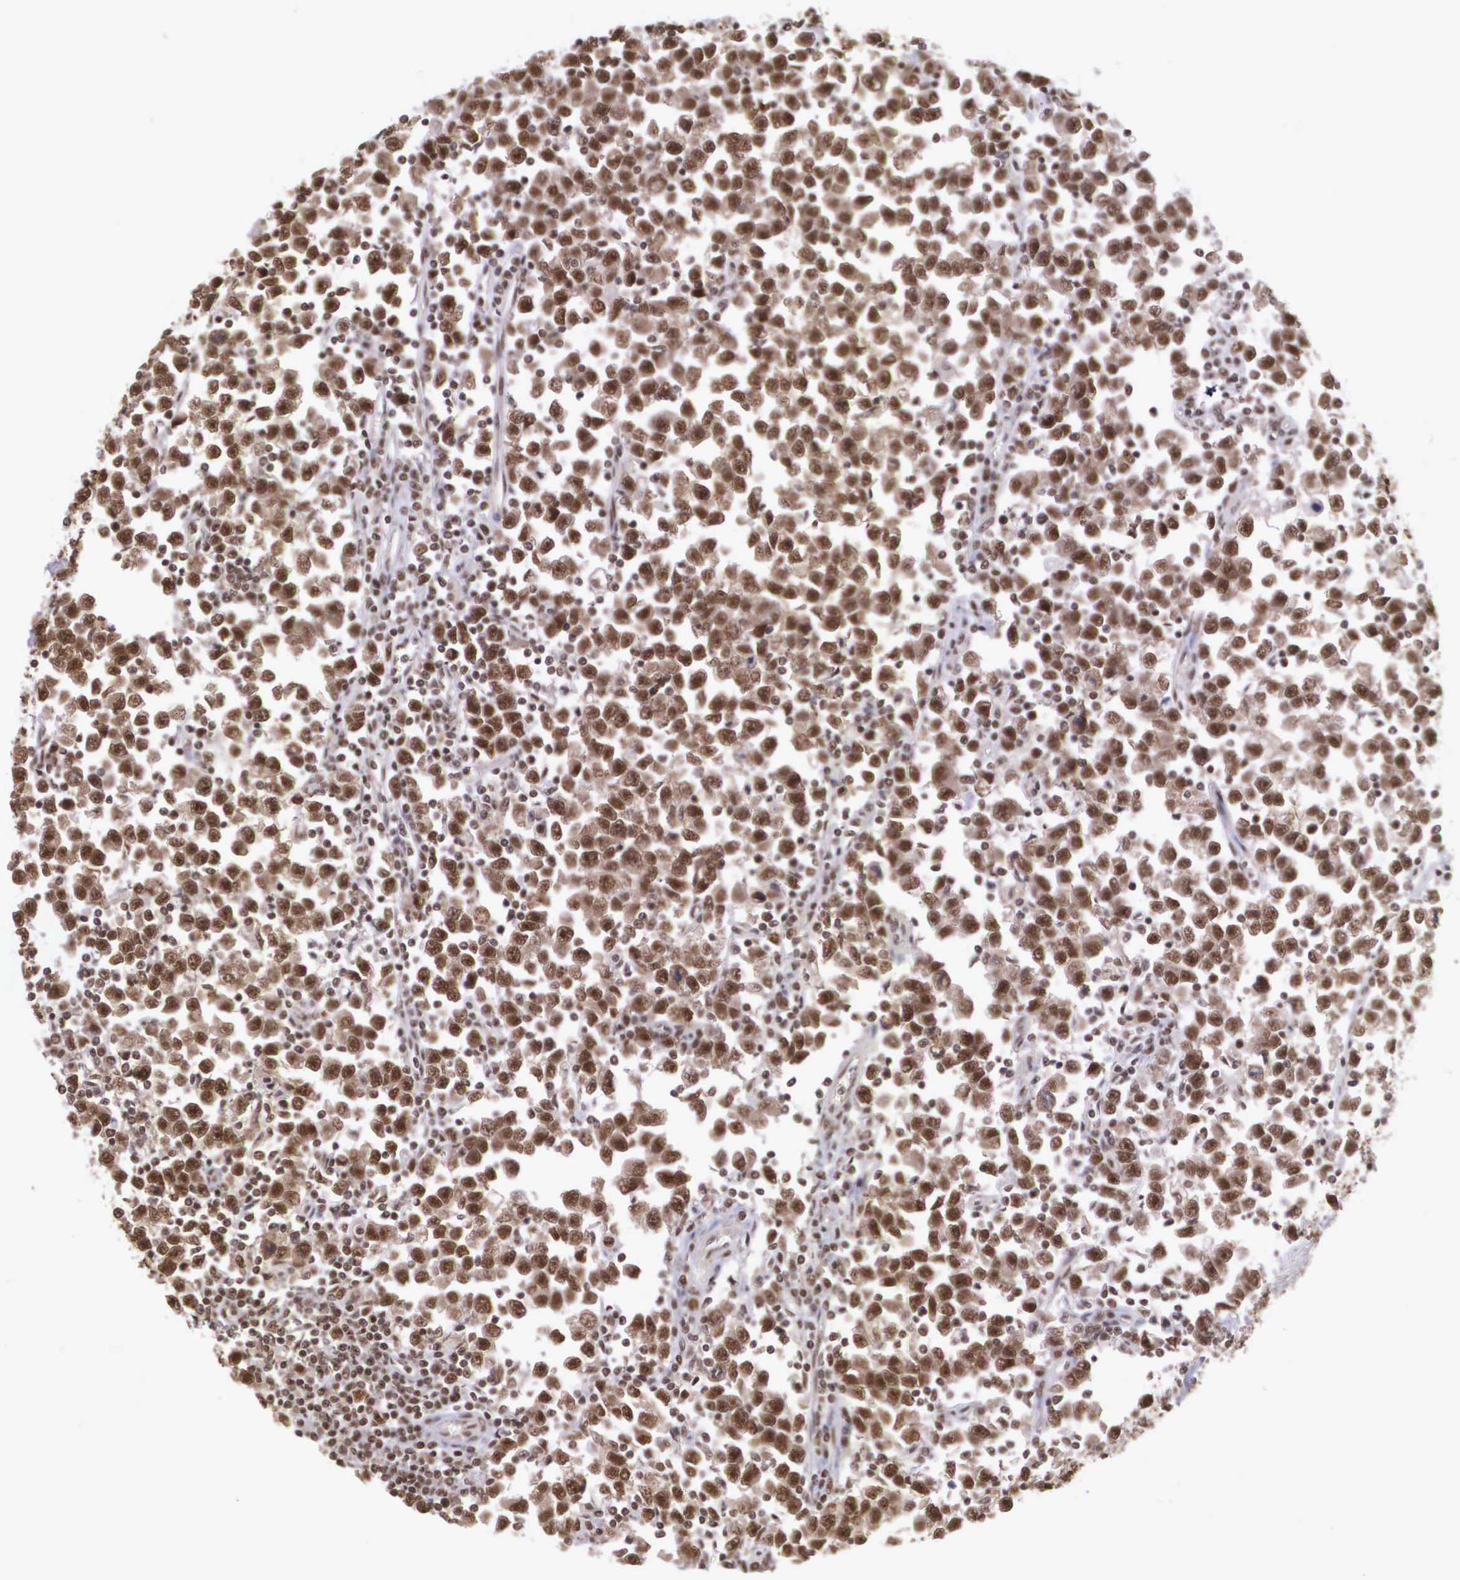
{"staining": {"intensity": "strong", "quantity": ">75%", "location": "cytoplasmic/membranous,nuclear"}, "tissue": "testis cancer", "cell_type": "Tumor cells", "image_type": "cancer", "snomed": [{"axis": "morphology", "description": "Seminoma, NOS"}, {"axis": "topography", "description": "Testis"}], "caption": "Immunohistochemistry (IHC) micrograph of testis cancer (seminoma) stained for a protein (brown), which displays high levels of strong cytoplasmic/membranous and nuclear expression in about >75% of tumor cells.", "gene": "POLR2F", "patient": {"sex": "male", "age": 43}}